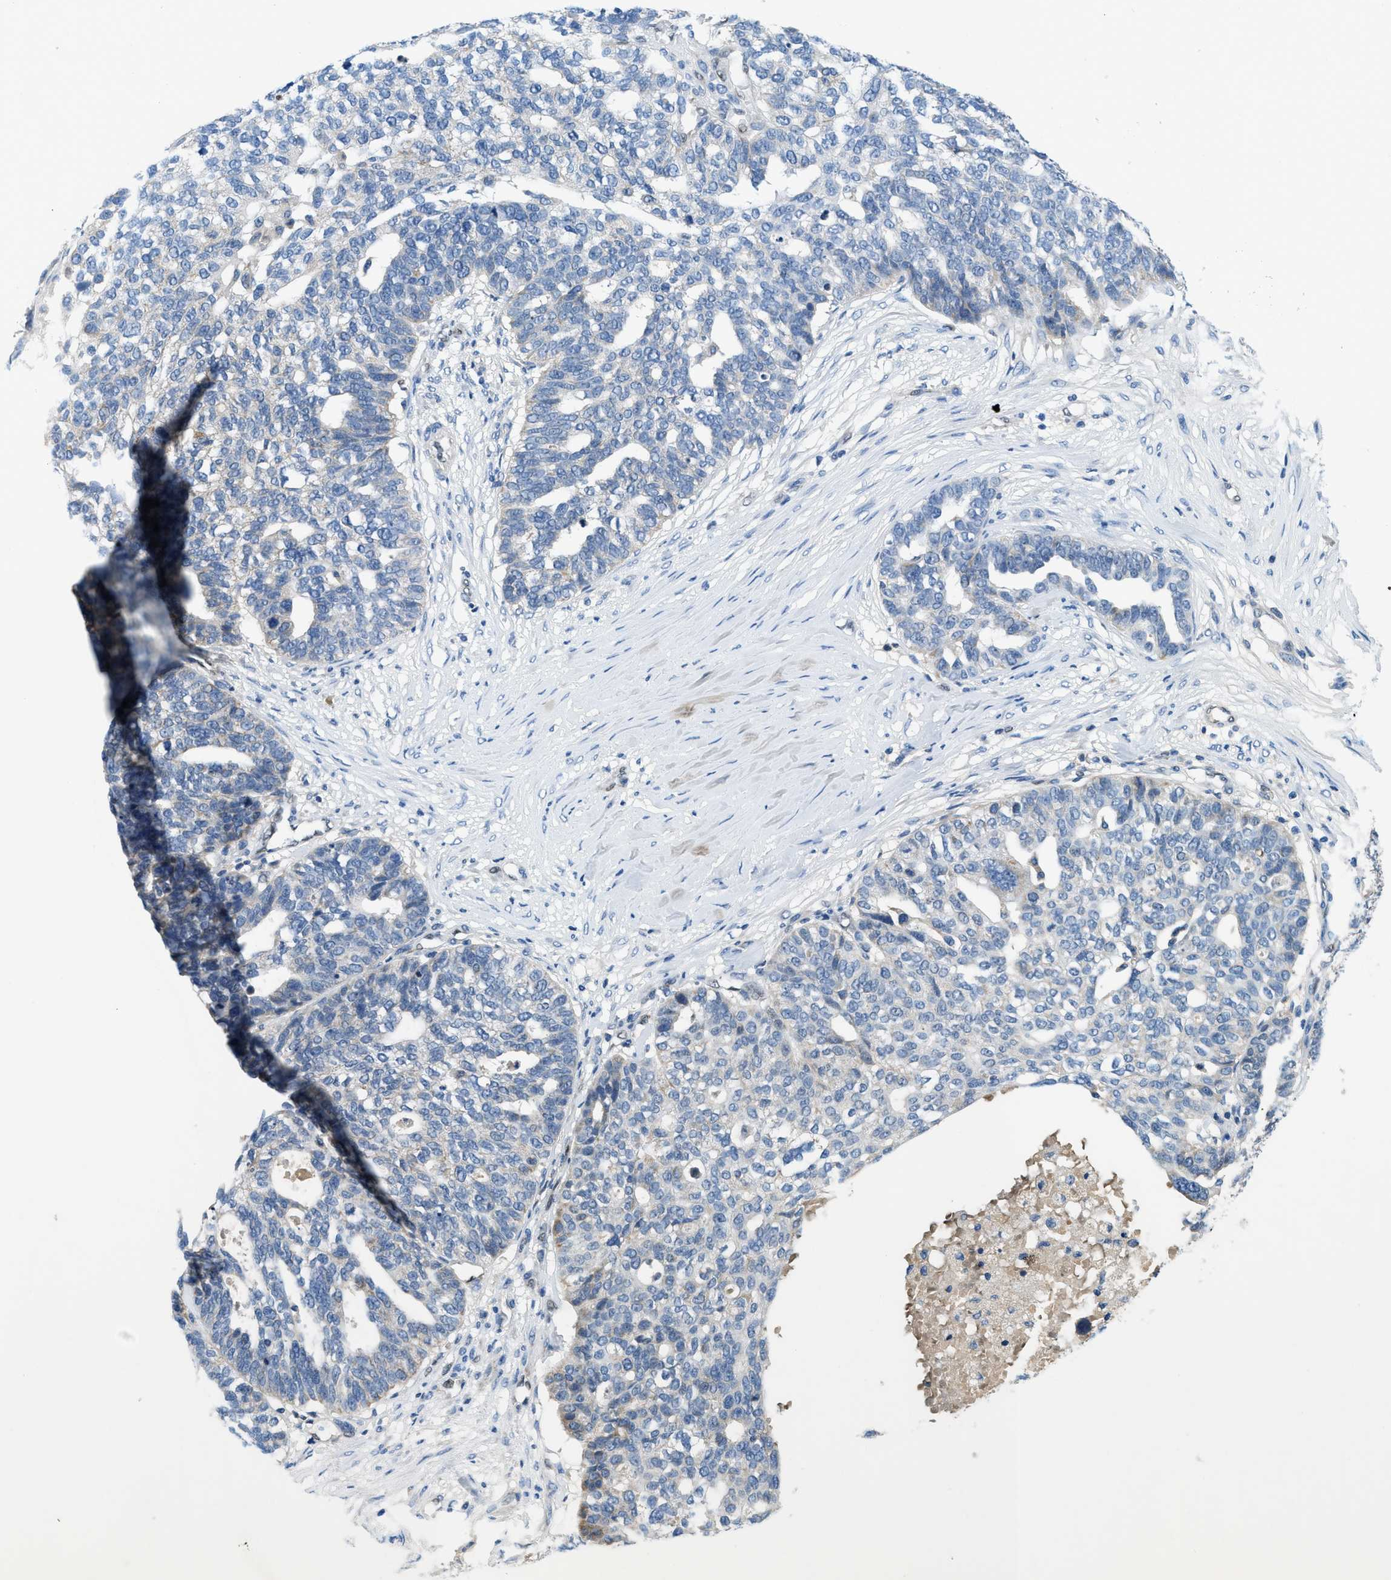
{"staining": {"intensity": "negative", "quantity": "none", "location": "none"}, "tissue": "ovarian cancer", "cell_type": "Tumor cells", "image_type": "cancer", "snomed": [{"axis": "morphology", "description": "Cystadenocarcinoma, serous, NOS"}, {"axis": "topography", "description": "Ovary"}], "caption": "High power microscopy photomicrograph of an IHC image of ovarian cancer (serous cystadenocarcinoma), revealing no significant positivity in tumor cells. The staining was performed using DAB (3,3'-diaminobenzidine) to visualize the protein expression in brown, while the nuclei were stained in blue with hematoxylin (Magnification: 20x).", "gene": "PNKD", "patient": {"sex": "female", "age": 59}}